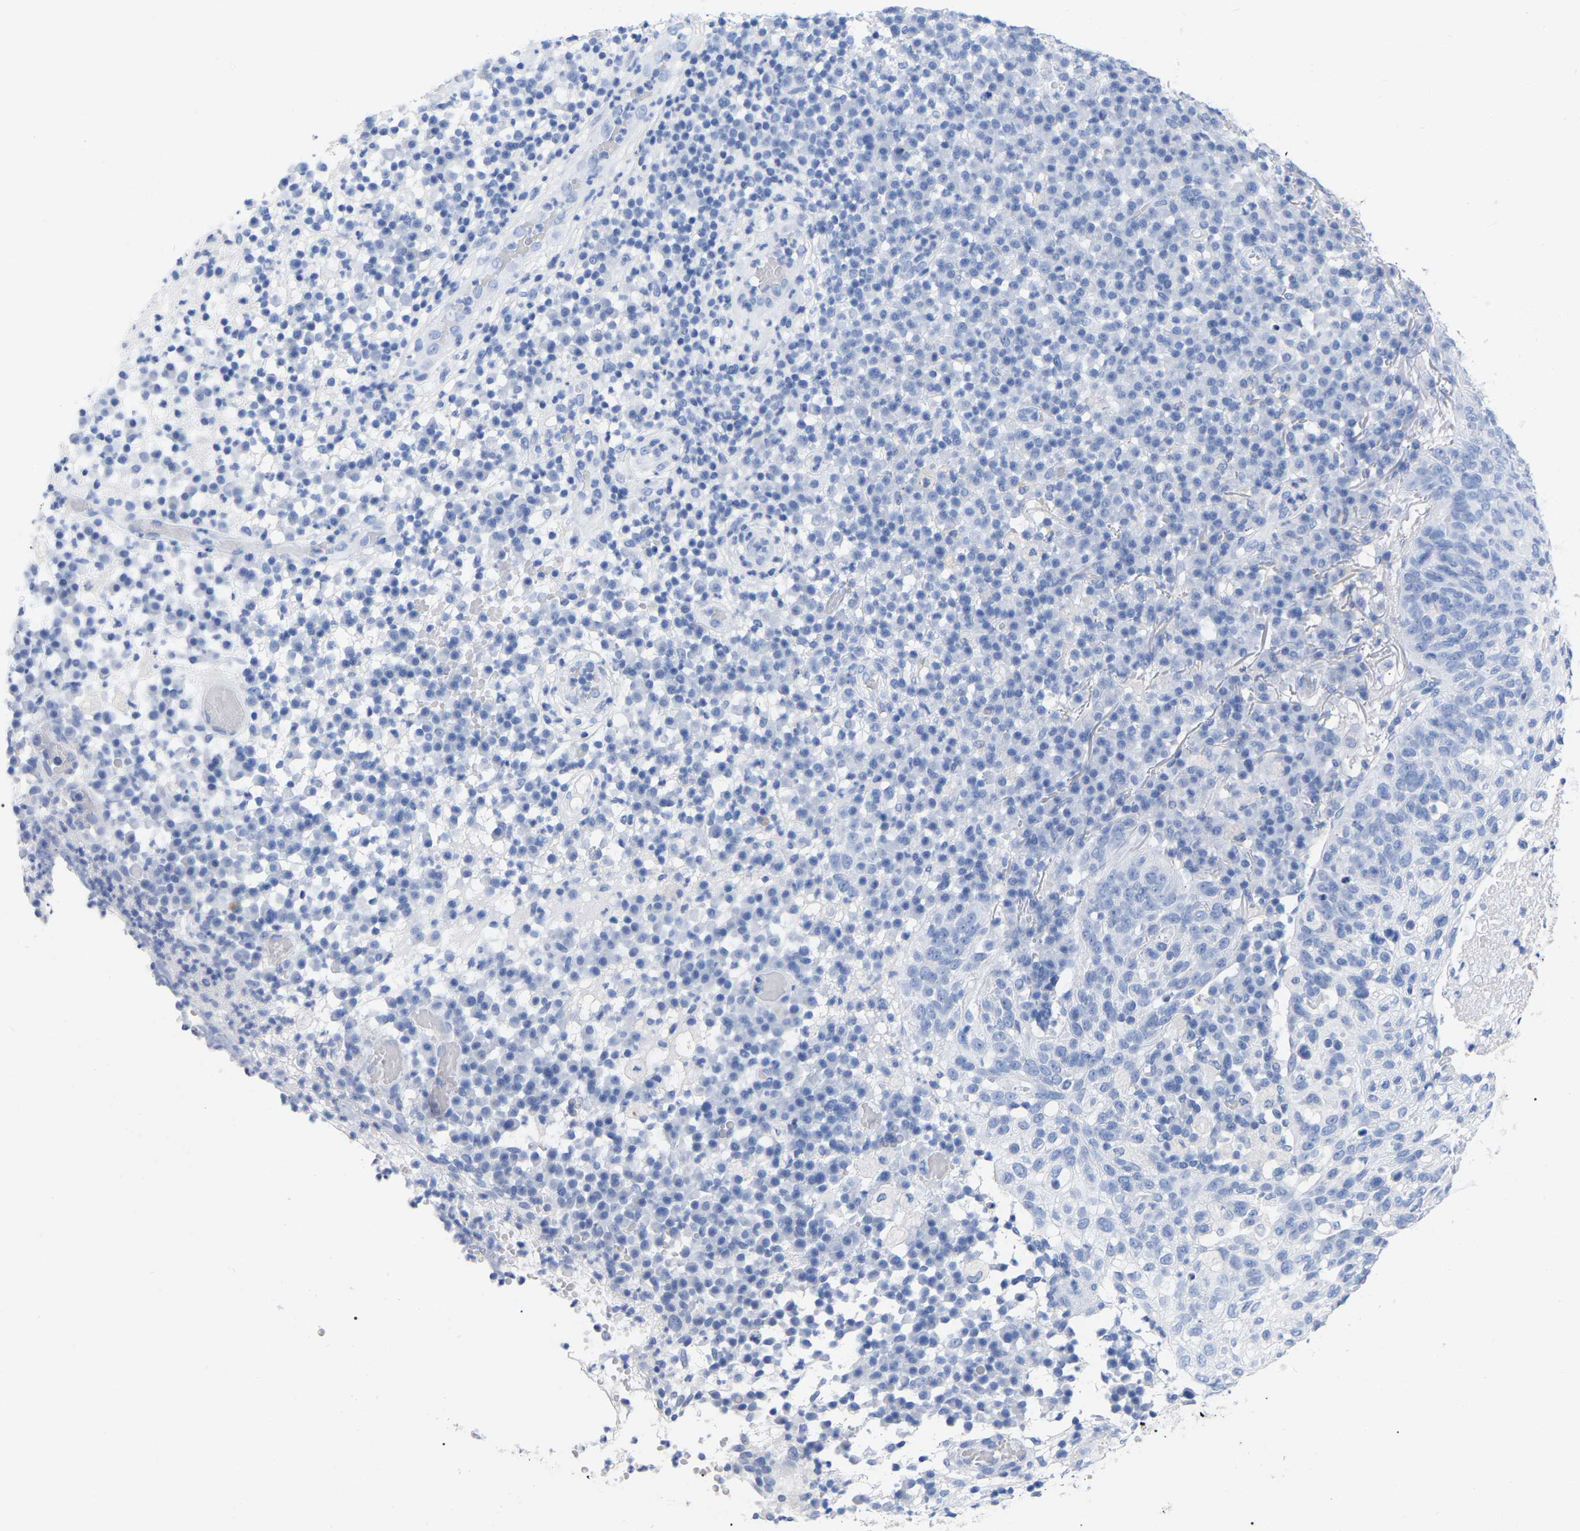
{"staining": {"intensity": "negative", "quantity": "none", "location": "none"}, "tissue": "skin cancer", "cell_type": "Tumor cells", "image_type": "cancer", "snomed": [{"axis": "morphology", "description": "Squamous cell carcinoma in situ, NOS"}, {"axis": "morphology", "description": "Squamous cell carcinoma, NOS"}, {"axis": "topography", "description": "Skin"}], "caption": "Histopathology image shows no significant protein staining in tumor cells of skin cancer. Nuclei are stained in blue.", "gene": "HAPLN1", "patient": {"sex": "male", "age": 93}}